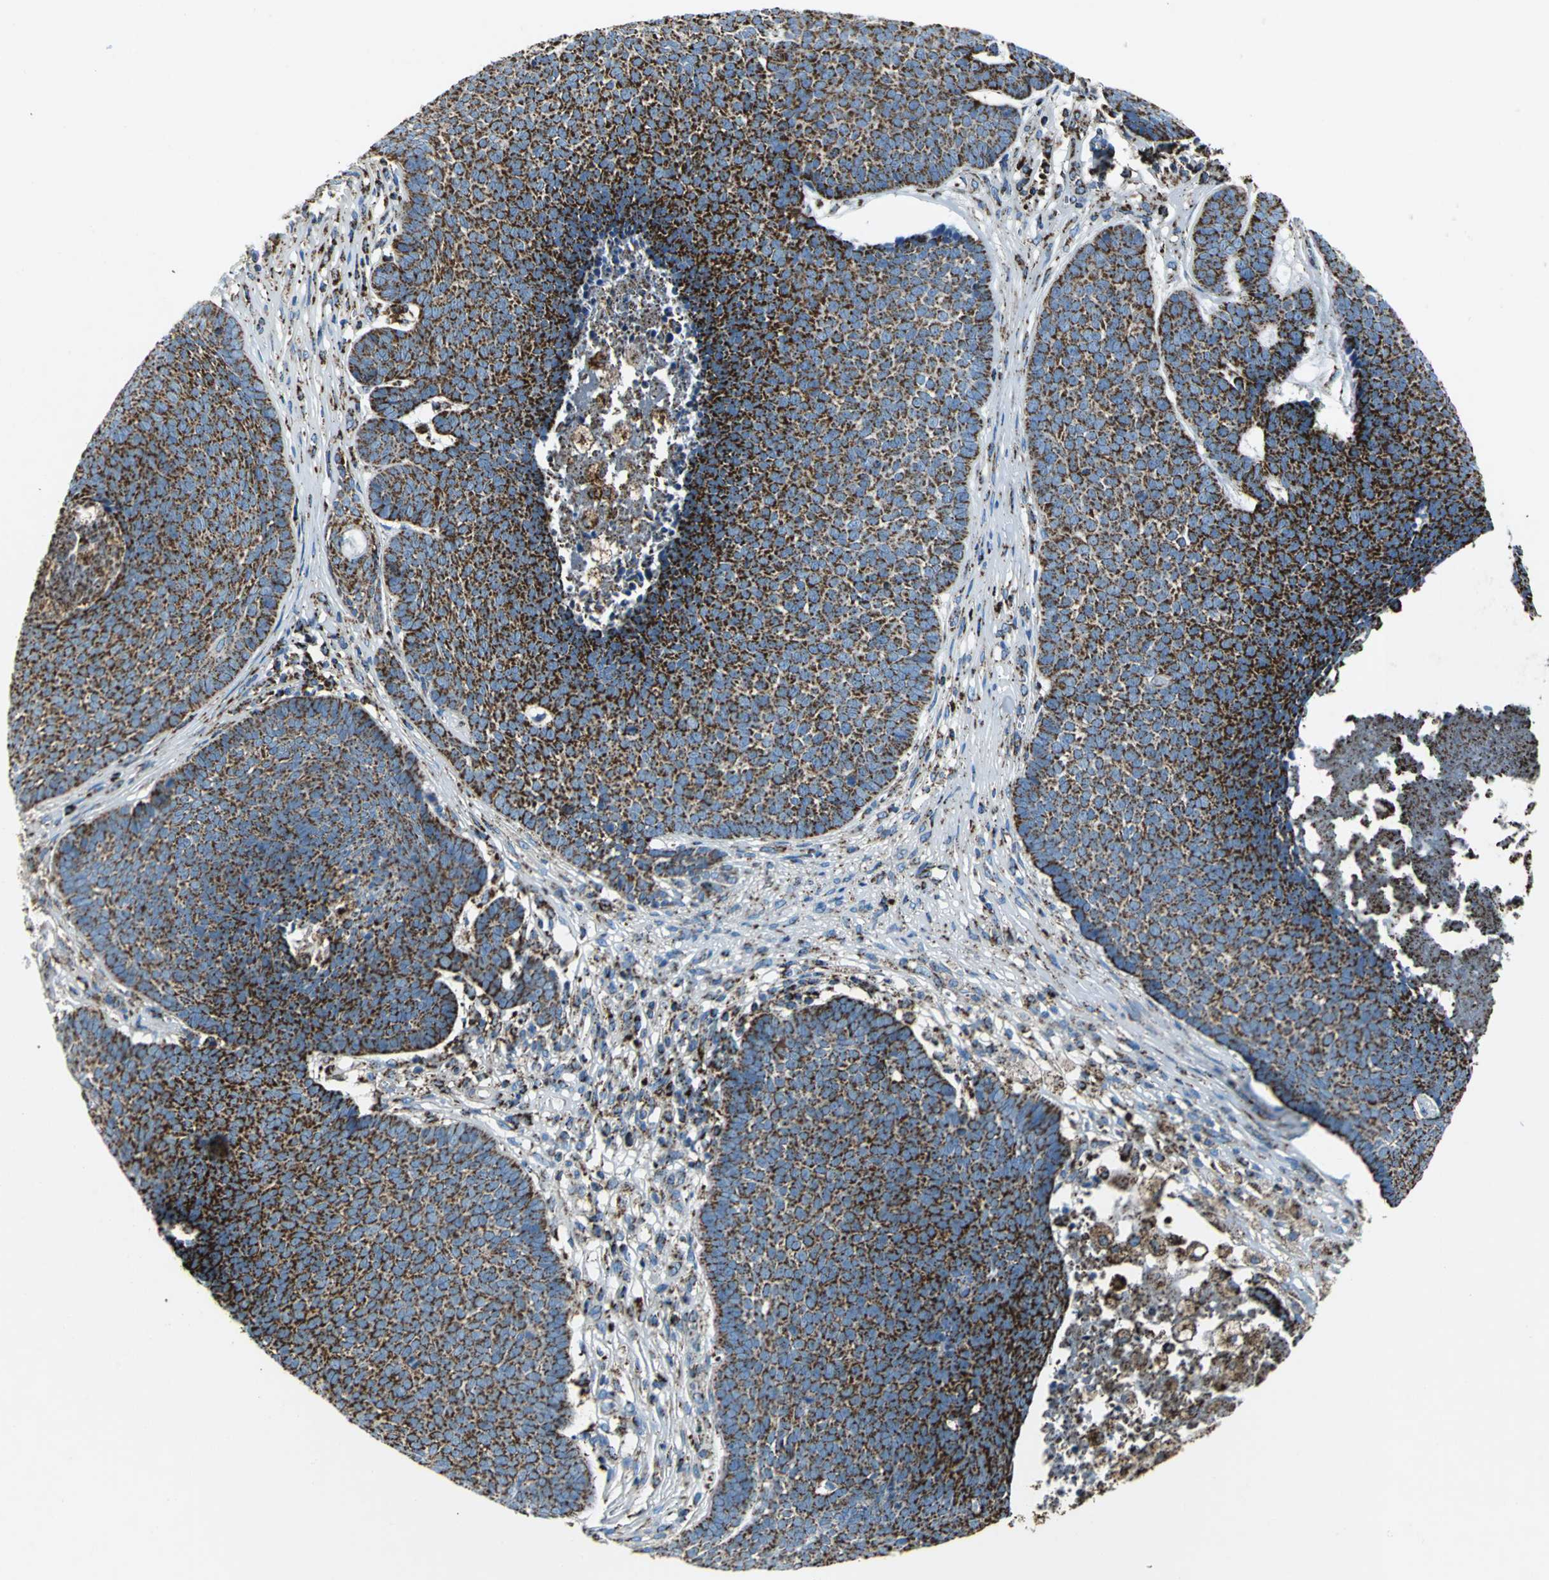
{"staining": {"intensity": "strong", "quantity": ">75%", "location": "cytoplasmic/membranous"}, "tissue": "skin cancer", "cell_type": "Tumor cells", "image_type": "cancer", "snomed": [{"axis": "morphology", "description": "Basal cell carcinoma"}, {"axis": "topography", "description": "Skin"}], "caption": "Protein expression analysis of human skin cancer reveals strong cytoplasmic/membranous positivity in approximately >75% of tumor cells. (brown staining indicates protein expression, while blue staining denotes nuclei).", "gene": "ECH1", "patient": {"sex": "male", "age": 84}}